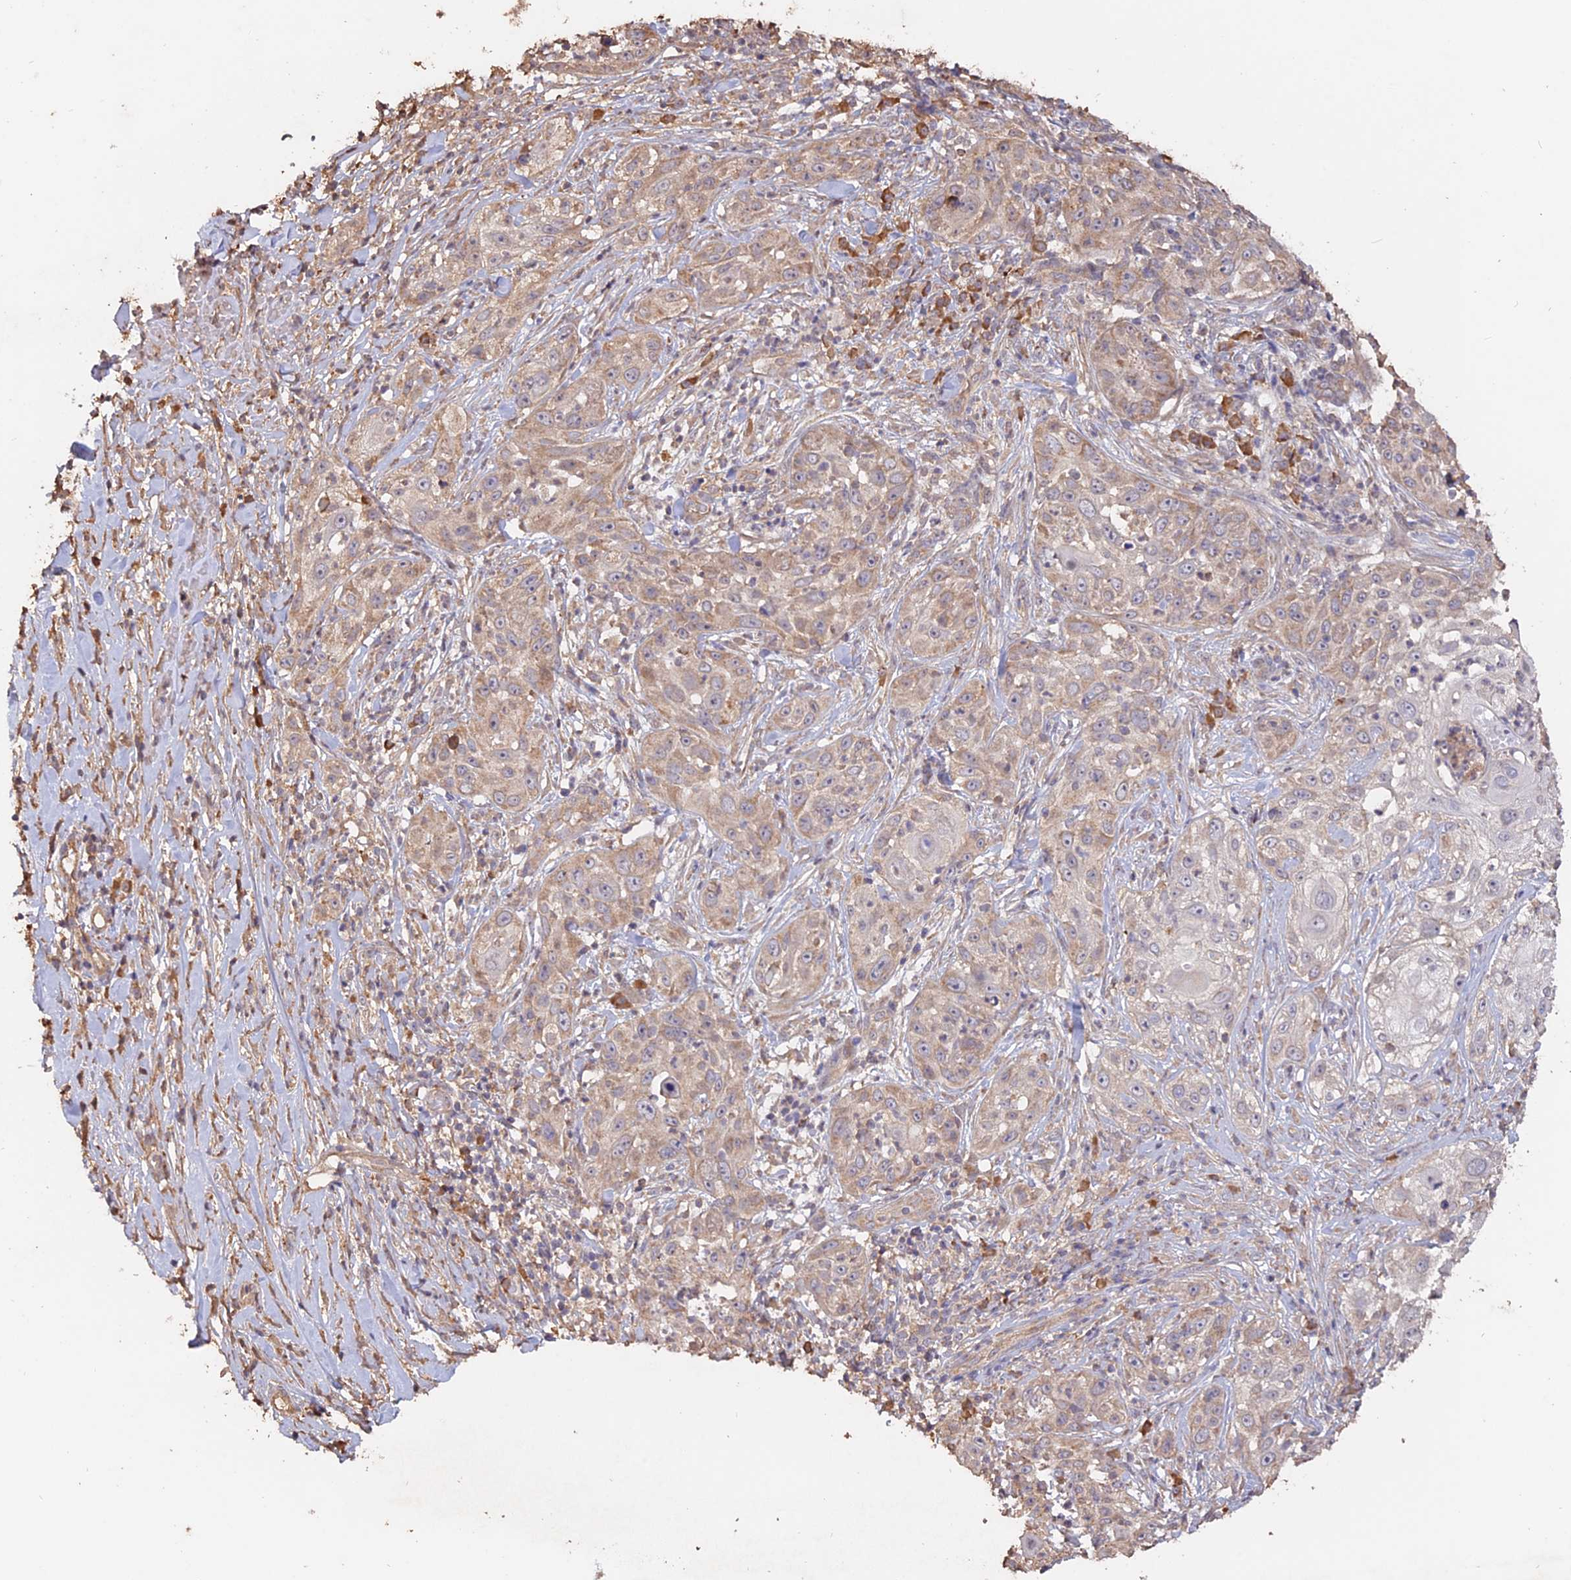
{"staining": {"intensity": "weak", "quantity": "25%-75%", "location": "cytoplasmic/membranous"}, "tissue": "skin cancer", "cell_type": "Tumor cells", "image_type": "cancer", "snomed": [{"axis": "morphology", "description": "Squamous cell carcinoma, NOS"}, {"axis": "topography", "description": "Skin"}], "caption": "This image reveals squamous cell carcinoma (skin) stained with IHC to label a protein in brown. The cytoplasmic/membranous of tumor cells show weak positivity for the protein. Nuclei are counter-stained blue.", "gene": "LAYN", "patient": {"sex": "female", "age": 44}}